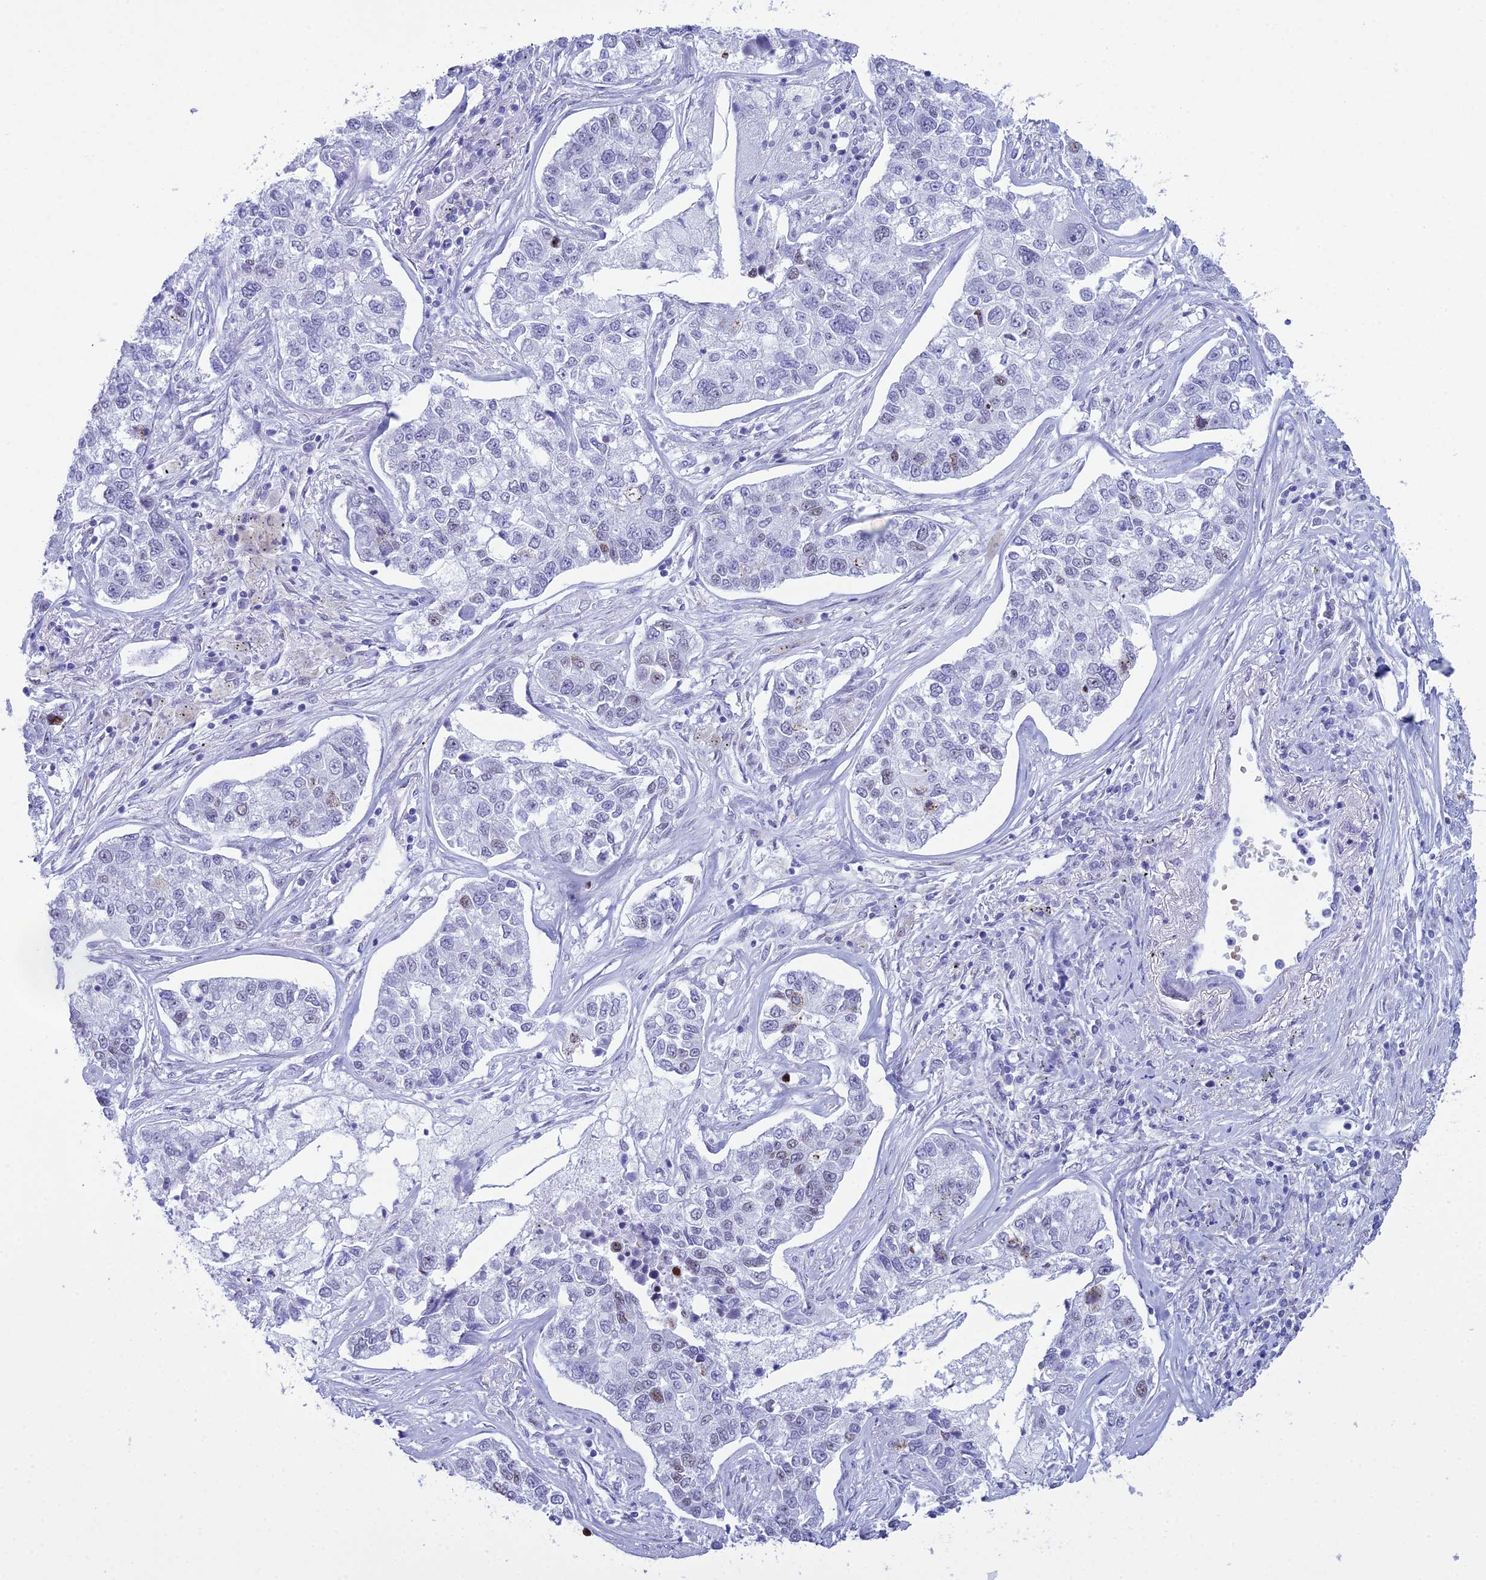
{"staining": {"intensity": "weak", "quantity": "<25%", "location": "nuclear"}, "tissue": "lung cancer", "cell_type": "Tumor cells", "image_type": "cancer", "snomed": [{"axis": "morphology", "description": "Adenocarcinoma, NOS"}, {"axis": "topography", "description": "Lung"}], "caption": "Lung cancer (adenocarcinoma) stained for a protein using immunohistochemistry (IHC) shows no staining tumor cells.", "gene": "RNPS1", "patient": {"sex": "male", "age": 49}}